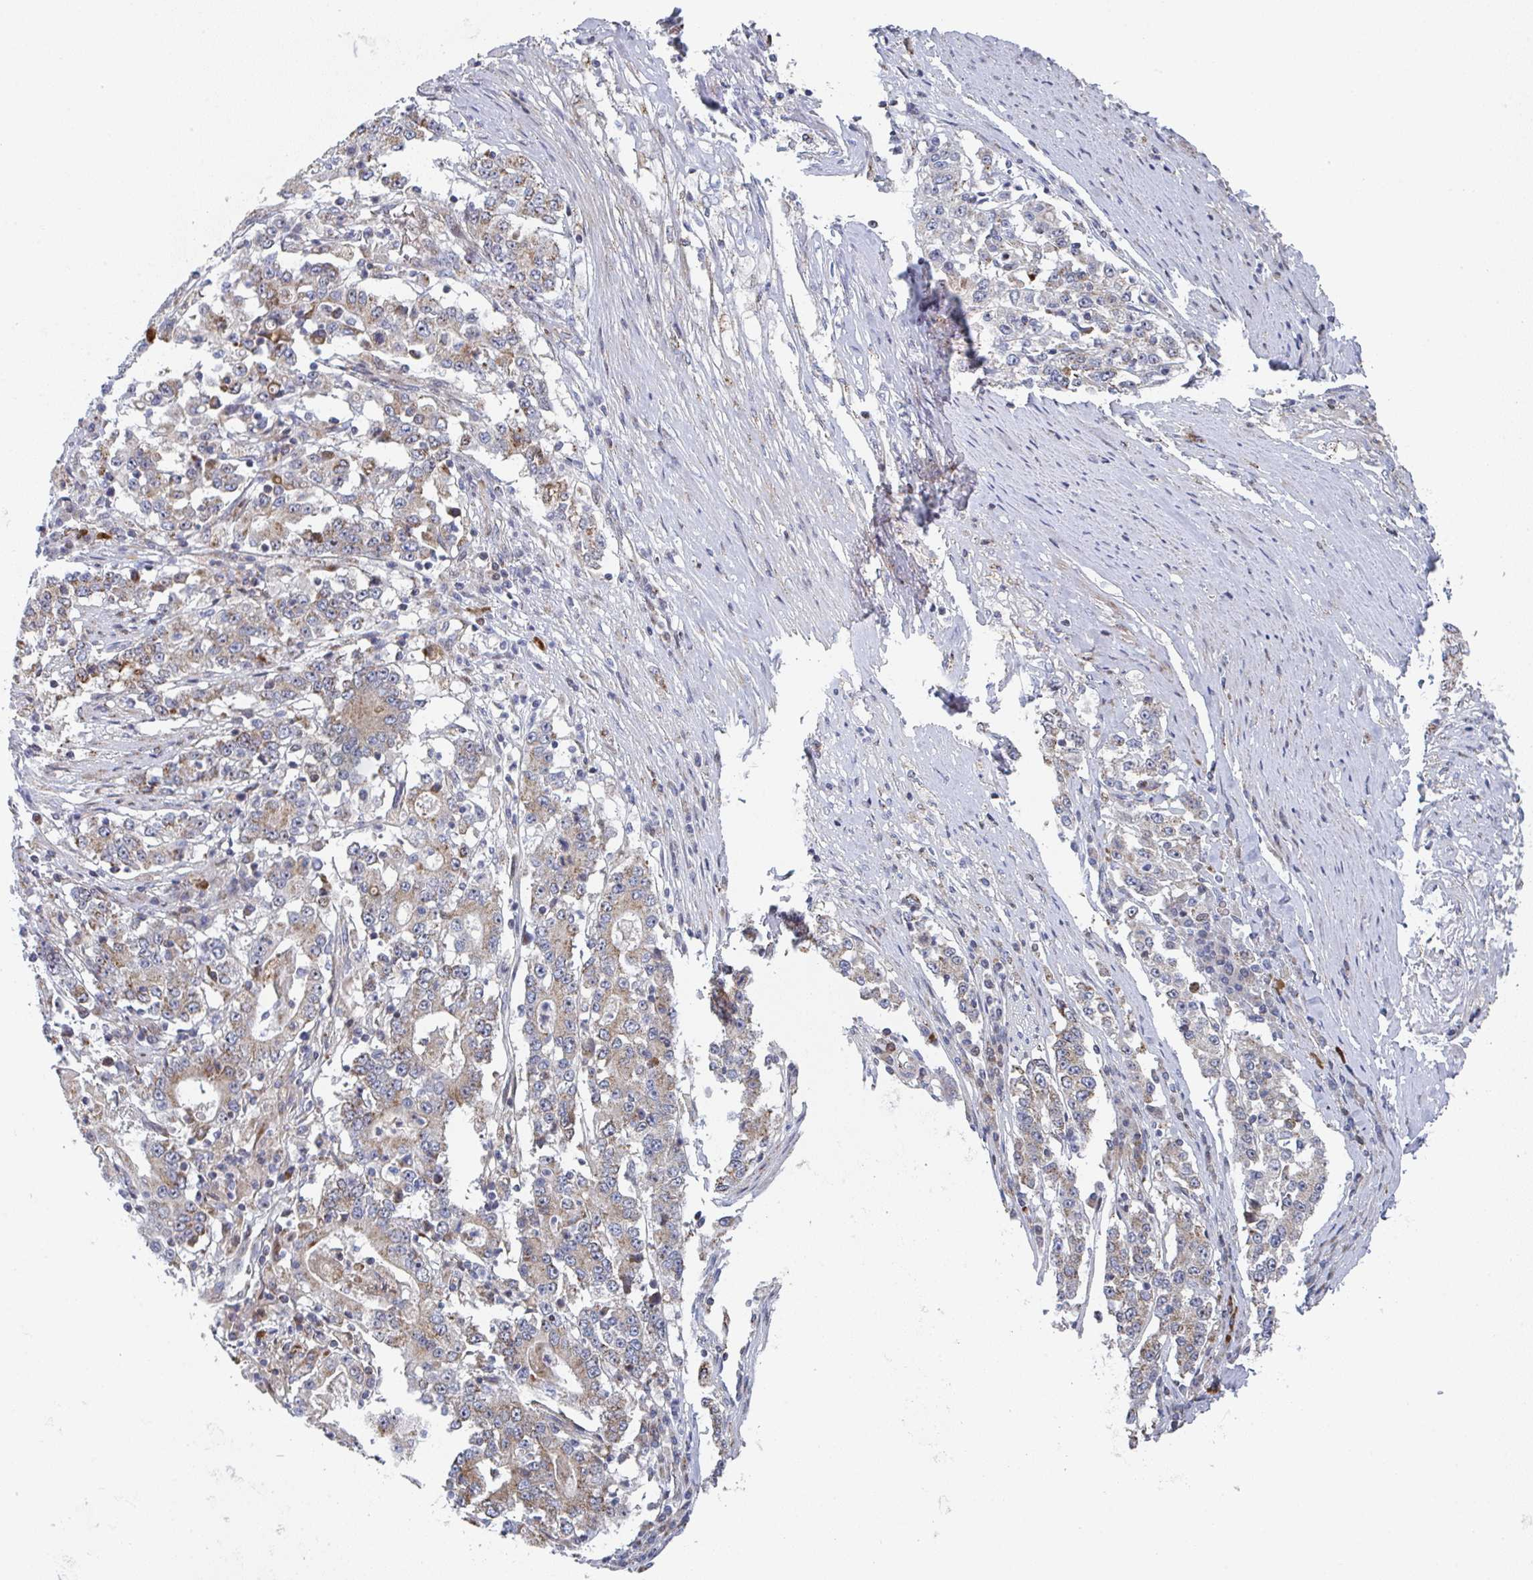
{"staining": {"intensity": "weak", "quantity": "25%-75%", "location": "cytoplasmic/membranous"}, "tissue": "stomach cancer", "cell_type": "Tumor cells", "image_type": "cancer", "snomed": [{"axis": "morphology", "description": "Adenocarcinoma, NOS"}, {"axis": "topography", "description": "Stomach"}], "caption": "An immunohistochemistry (IHC) image of neoplastic tissue is shown. Protein staining in brown shows weak cytoplasmic/membranous positivity in adenocarcinoma (stomach) within tumor cells. The staining was performed using DAB to visualize the protein expression in brown, while the nuclei were stained in blue with hematoxylin (Magnification: 20x).", "gene": "ZNF644", "patient": {"sex": "male", "age": 59}}